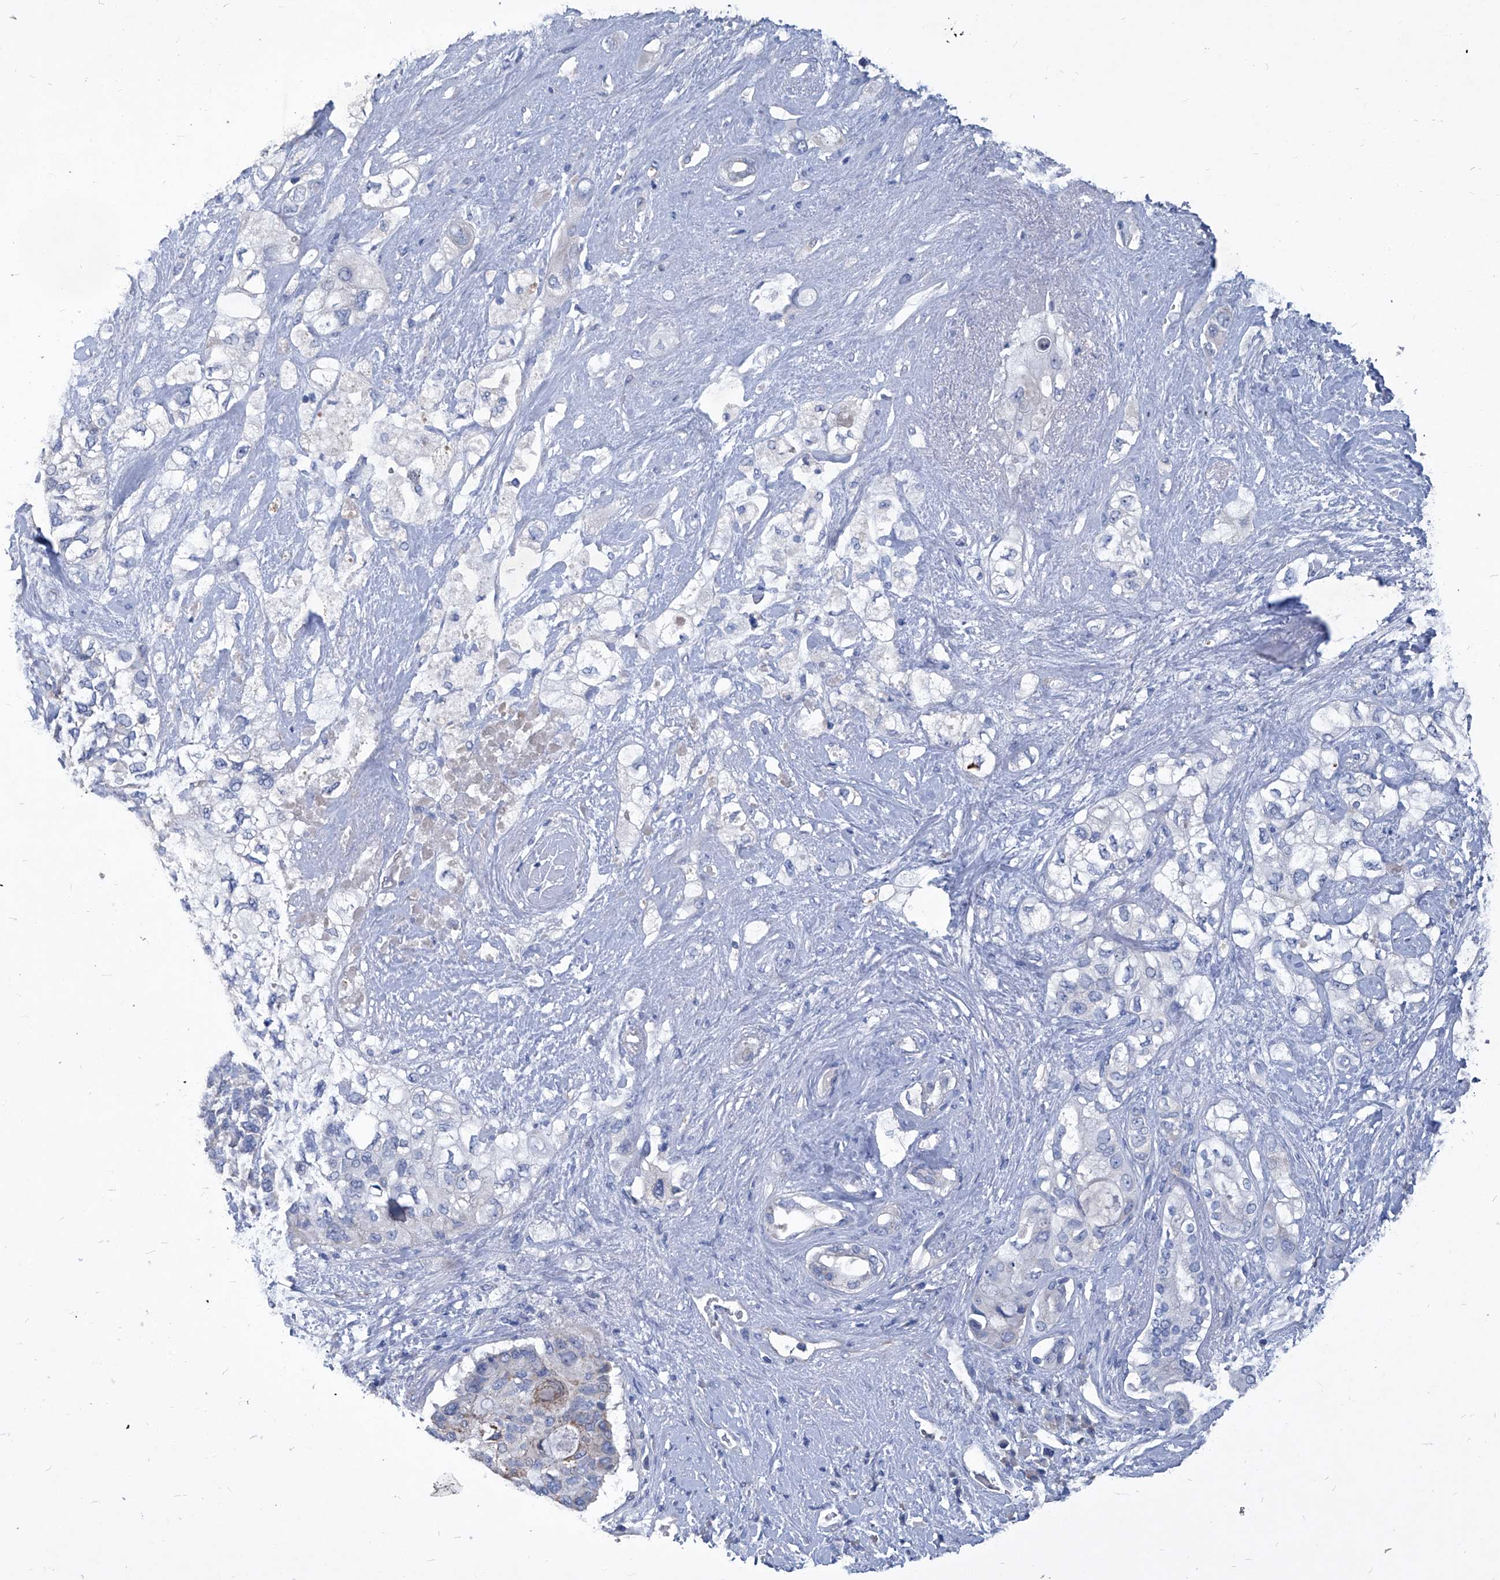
{"staining": {"intensity": "weak", "quantity": "<25%", "location": "cytoplasmic/membranous"}, "tissue": "pancreatic cancer", "cell_type": "Tumor cells", "image_type": "cancer", "snomed": [{"axis": "morphology", "description": "Adenocarcinoma, NOS"}, {"axis": "topography", "description": "Pancreas"}], "caption": "There is no significant positivity in tumor cells of adenocarcinoma (pancreatic).", "gene": "MTARC1", "patient": {"sex": "female", "age": 56}}